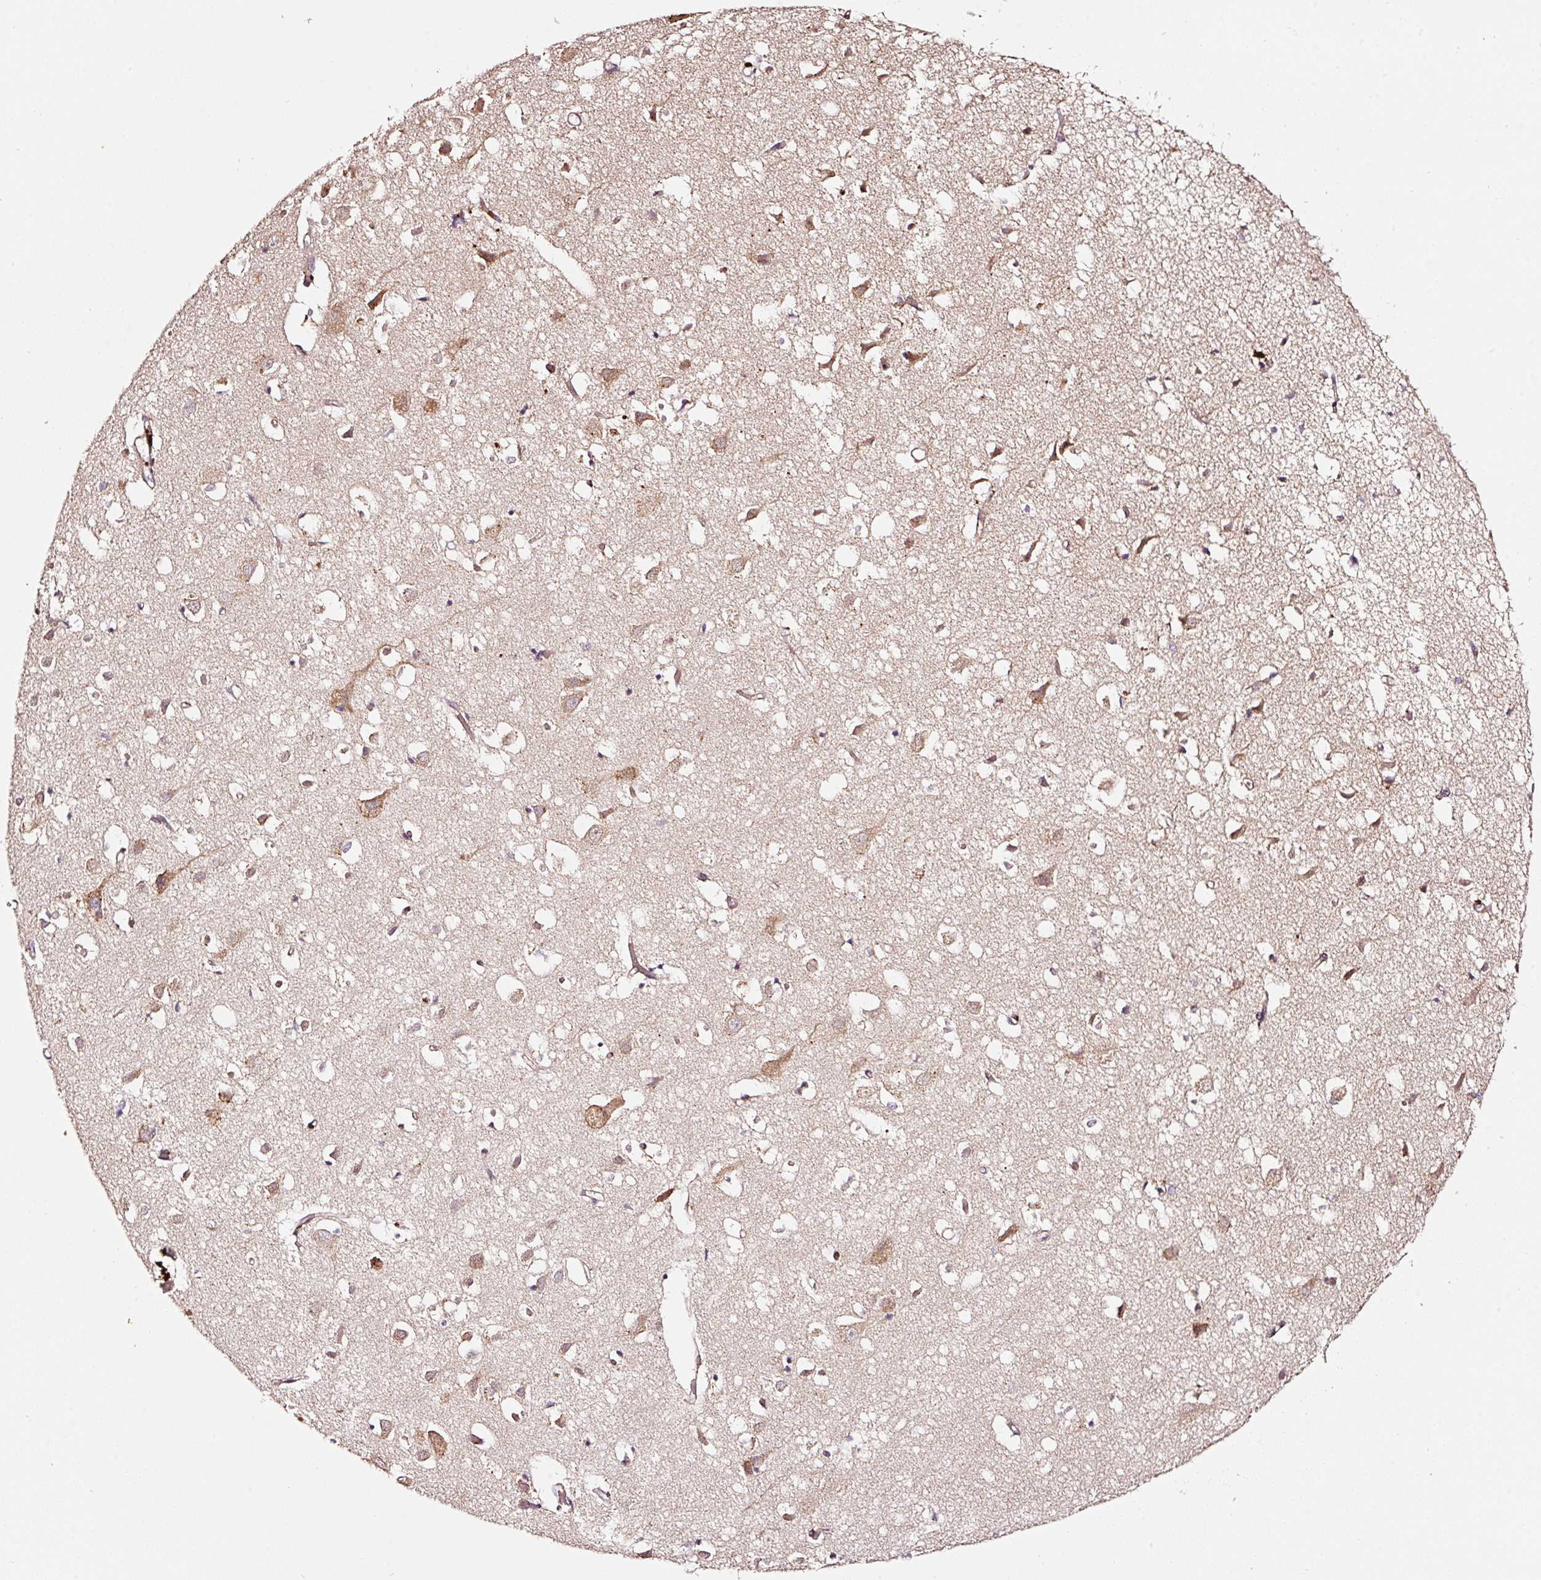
{"staining": {"intensity": "moderate", "quantity": "25%-75%", "location": "cytoplasmic/membranous"}, "tissue": "cerebral cortex", "cell_type": "Endothelial cells", "image_type": "normal", "snomed": [{"axis": "morphology", "description": "Normal tissue, NOS"}, {"axis": "topography", "description": "Cerebral cortex"}], "caption": "IHC (DAB (3,3'-diaminobenzidine)) staining of normal cerebral cortex demonstrates moderate cytoplasmic/membranous protein expression in about 25%-75% of endothelial cells. The staining was performed using DAB (3,3'-diaminobenzidine), with brown indicating positive protein expression. Nuclei are stained blue with hematoxylin.", "gene": "ZNF460", "patient": {"sex": "male", "age": 70}}